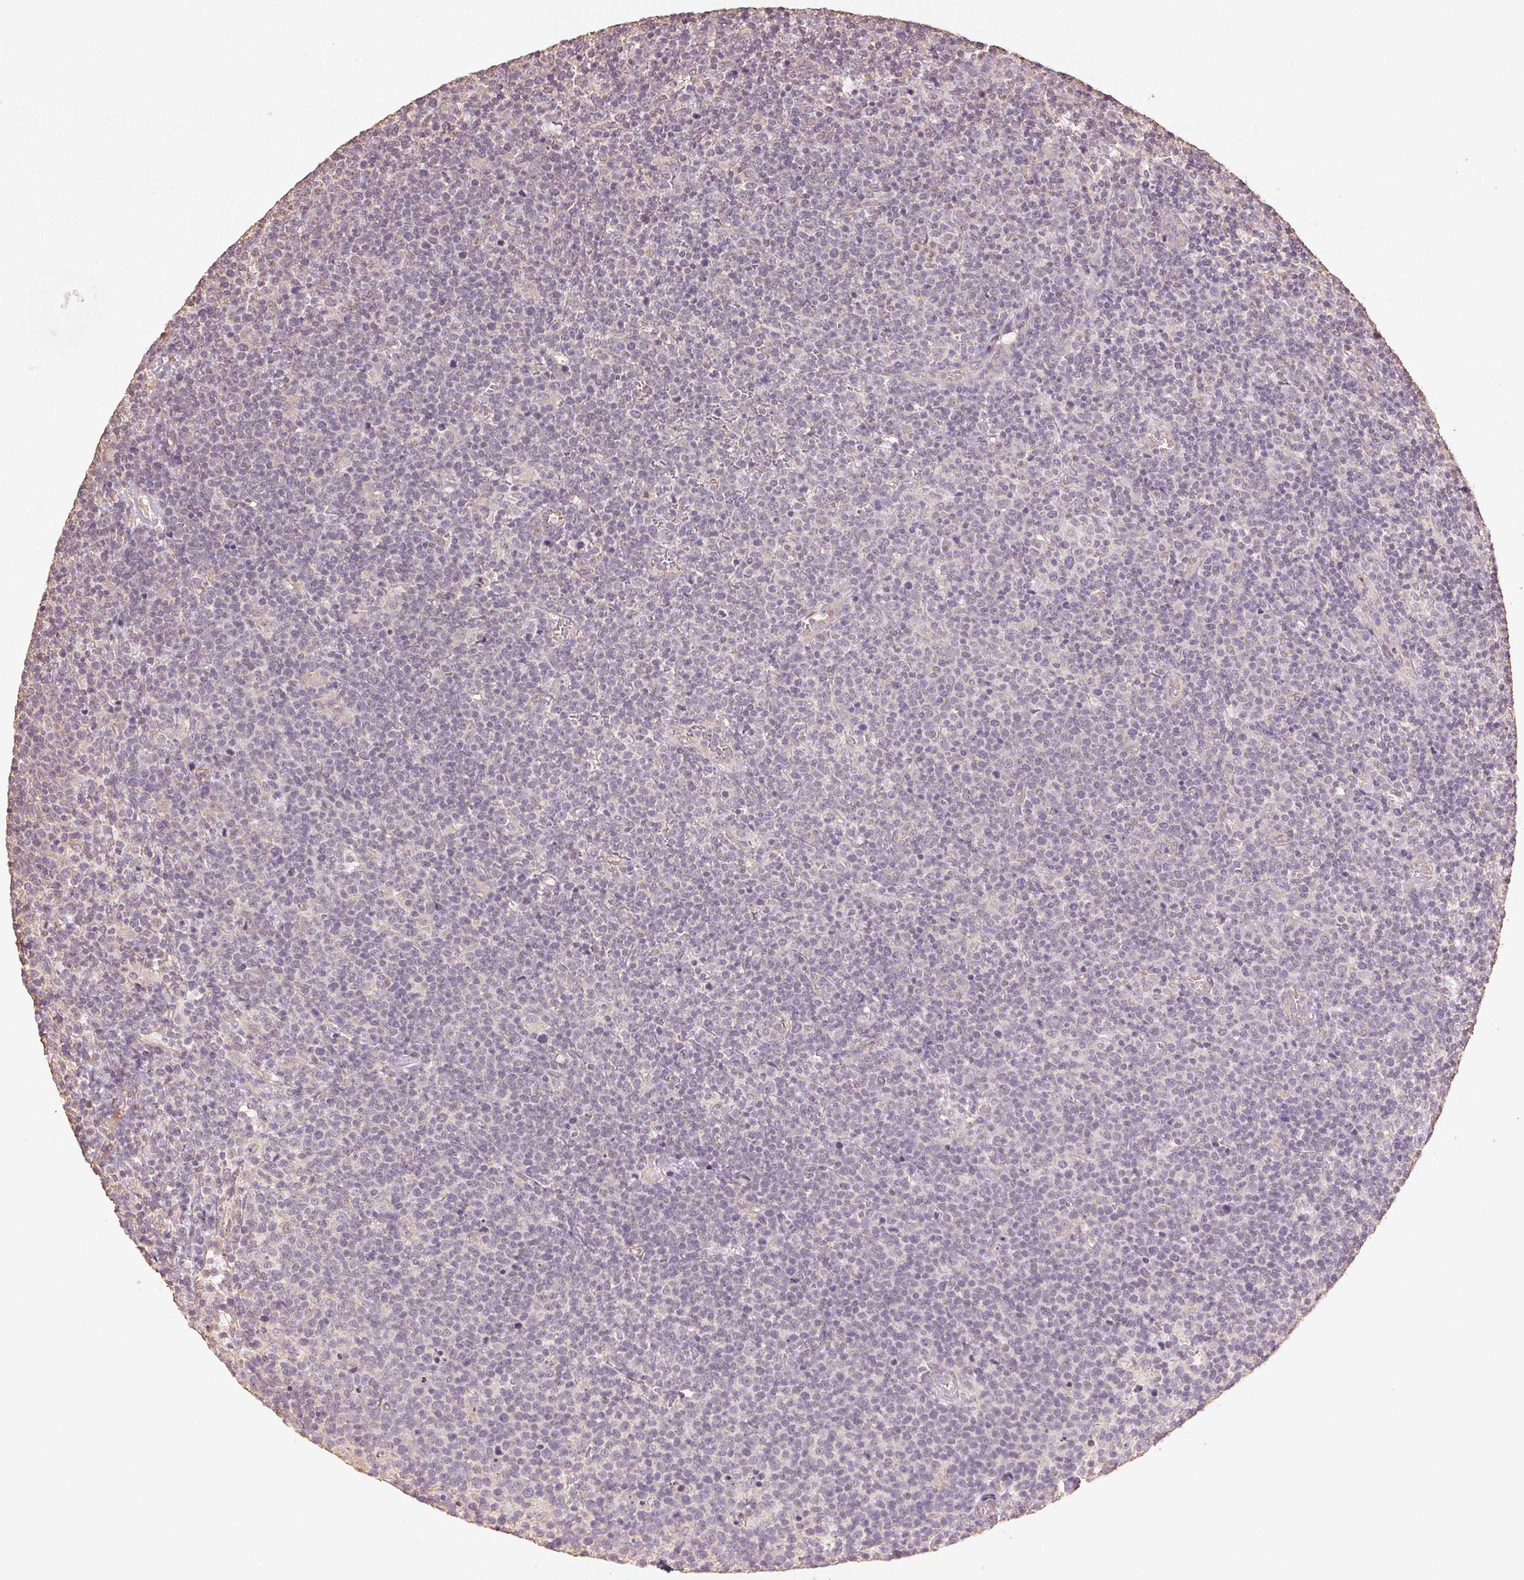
{"staining": {"intensity": "negative", "quantity": "none", "location": "none"}, "tissue": "lymphoma", "cell_type": "Tumor cells", "image_type": "cancer", "snomed": [{"axis": "morphology", "description": "Malignant lymphoma, non-Hodgkin's type, High grade"}, {"axis": "topography", "description": "Lymph node"}], "caption": "An image of human lymphoma is negative for staining in tumor cells.", "gene": "COL7A1", "patient": {"sex": "male", "age": 61}}